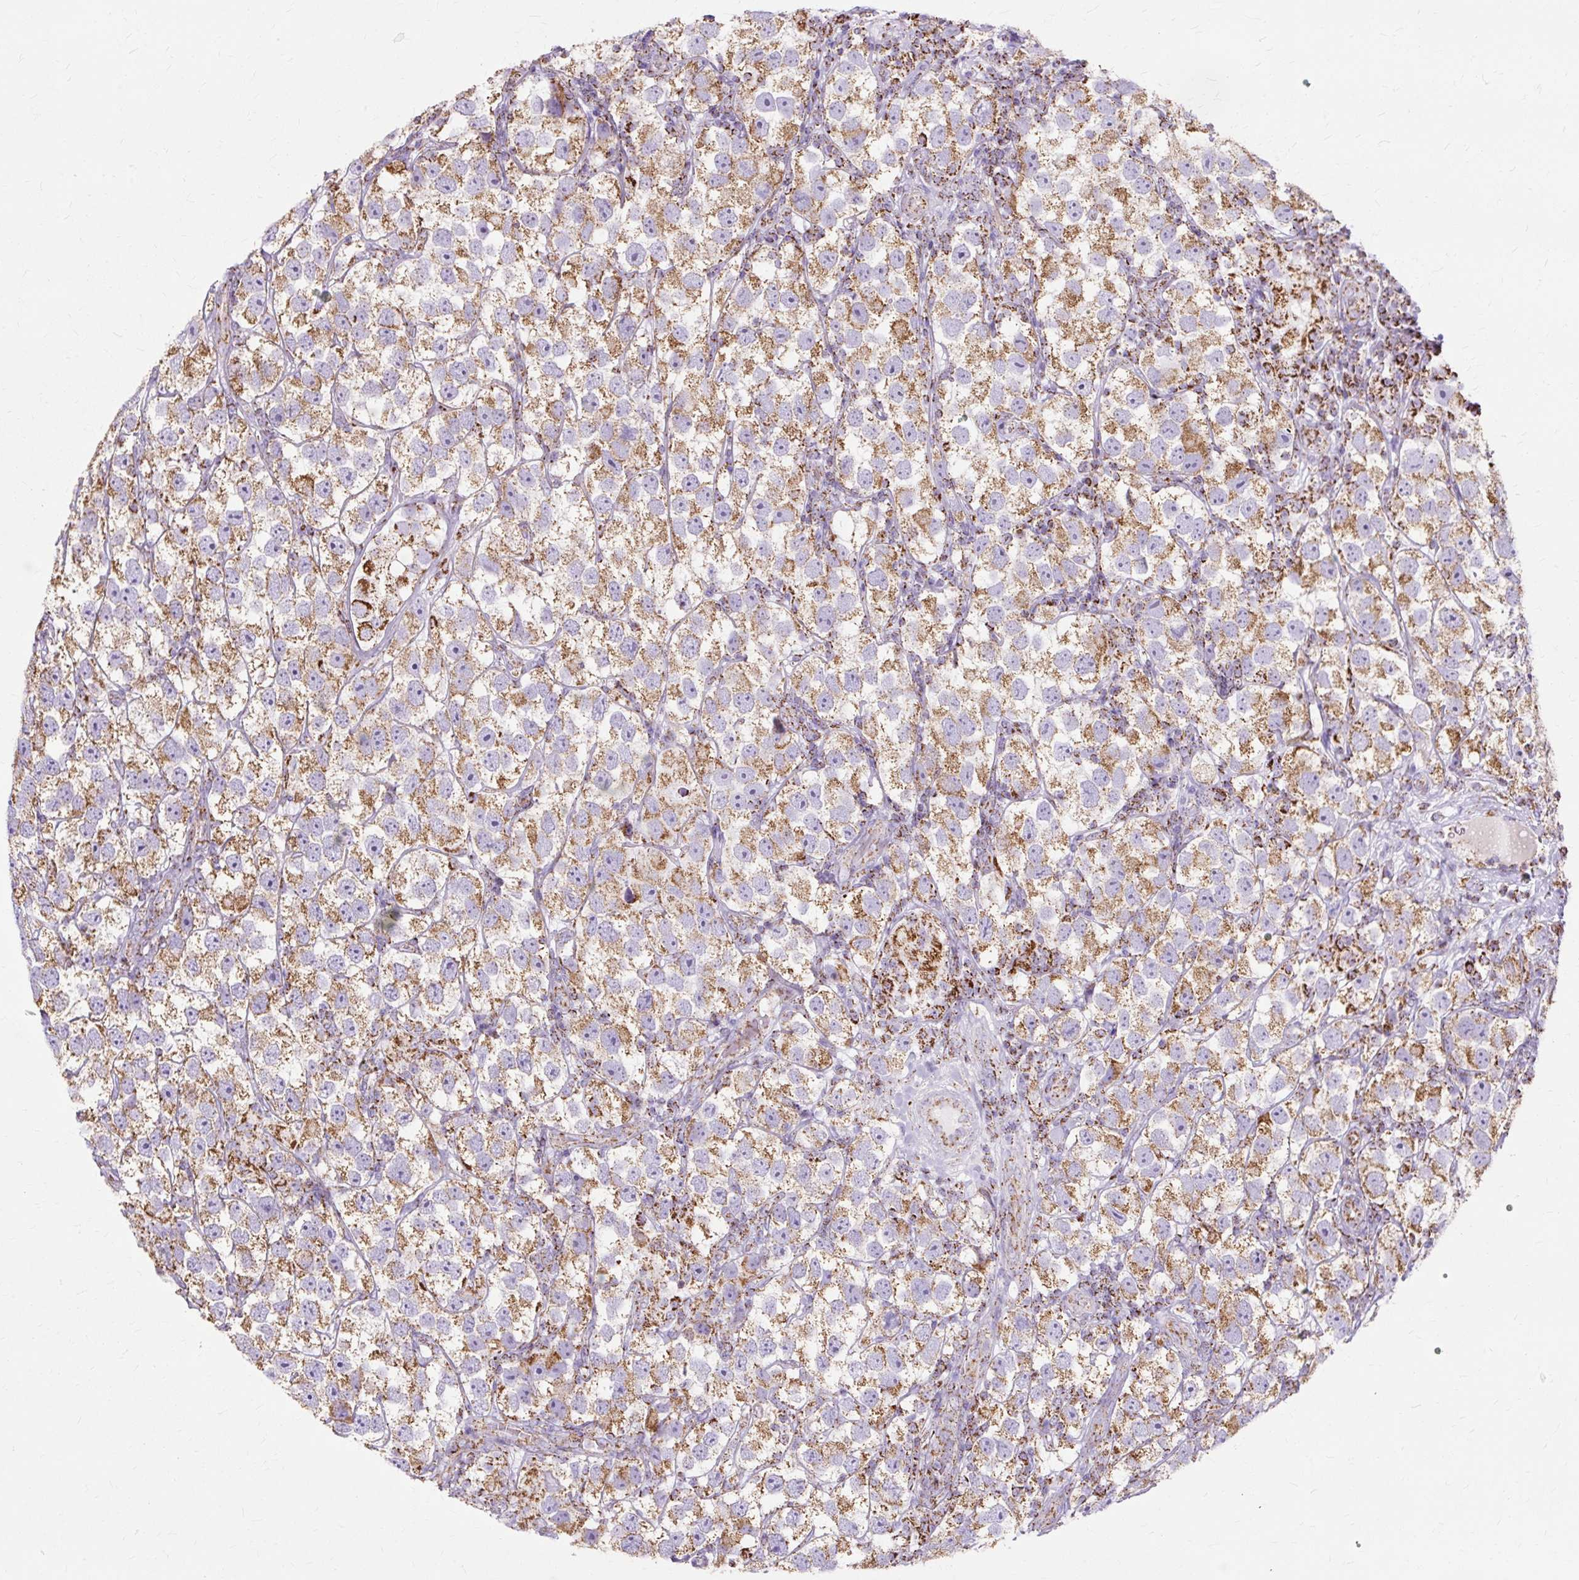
{"staining": {"intensity": "moderate", "quantity": ">75%", "location": "cytoplasmic/membranous"}, "tissue": "testis cancer", "cell_type": "Tumor cells", "image_type": "cancer", "snomed": [{"axis": "morphology", "description": "Seminoma, NOS"}, {"axis": "topography", "description": "Testis"}], "caption": "An image showing moderate cytoplasmic/membranous staining in about >75% of tumor cells in seminoma (testis), as visualized by brown immunohistochemical staining.", "gene": "DLAT", "patient": {"sex": "male", "age": 26}}